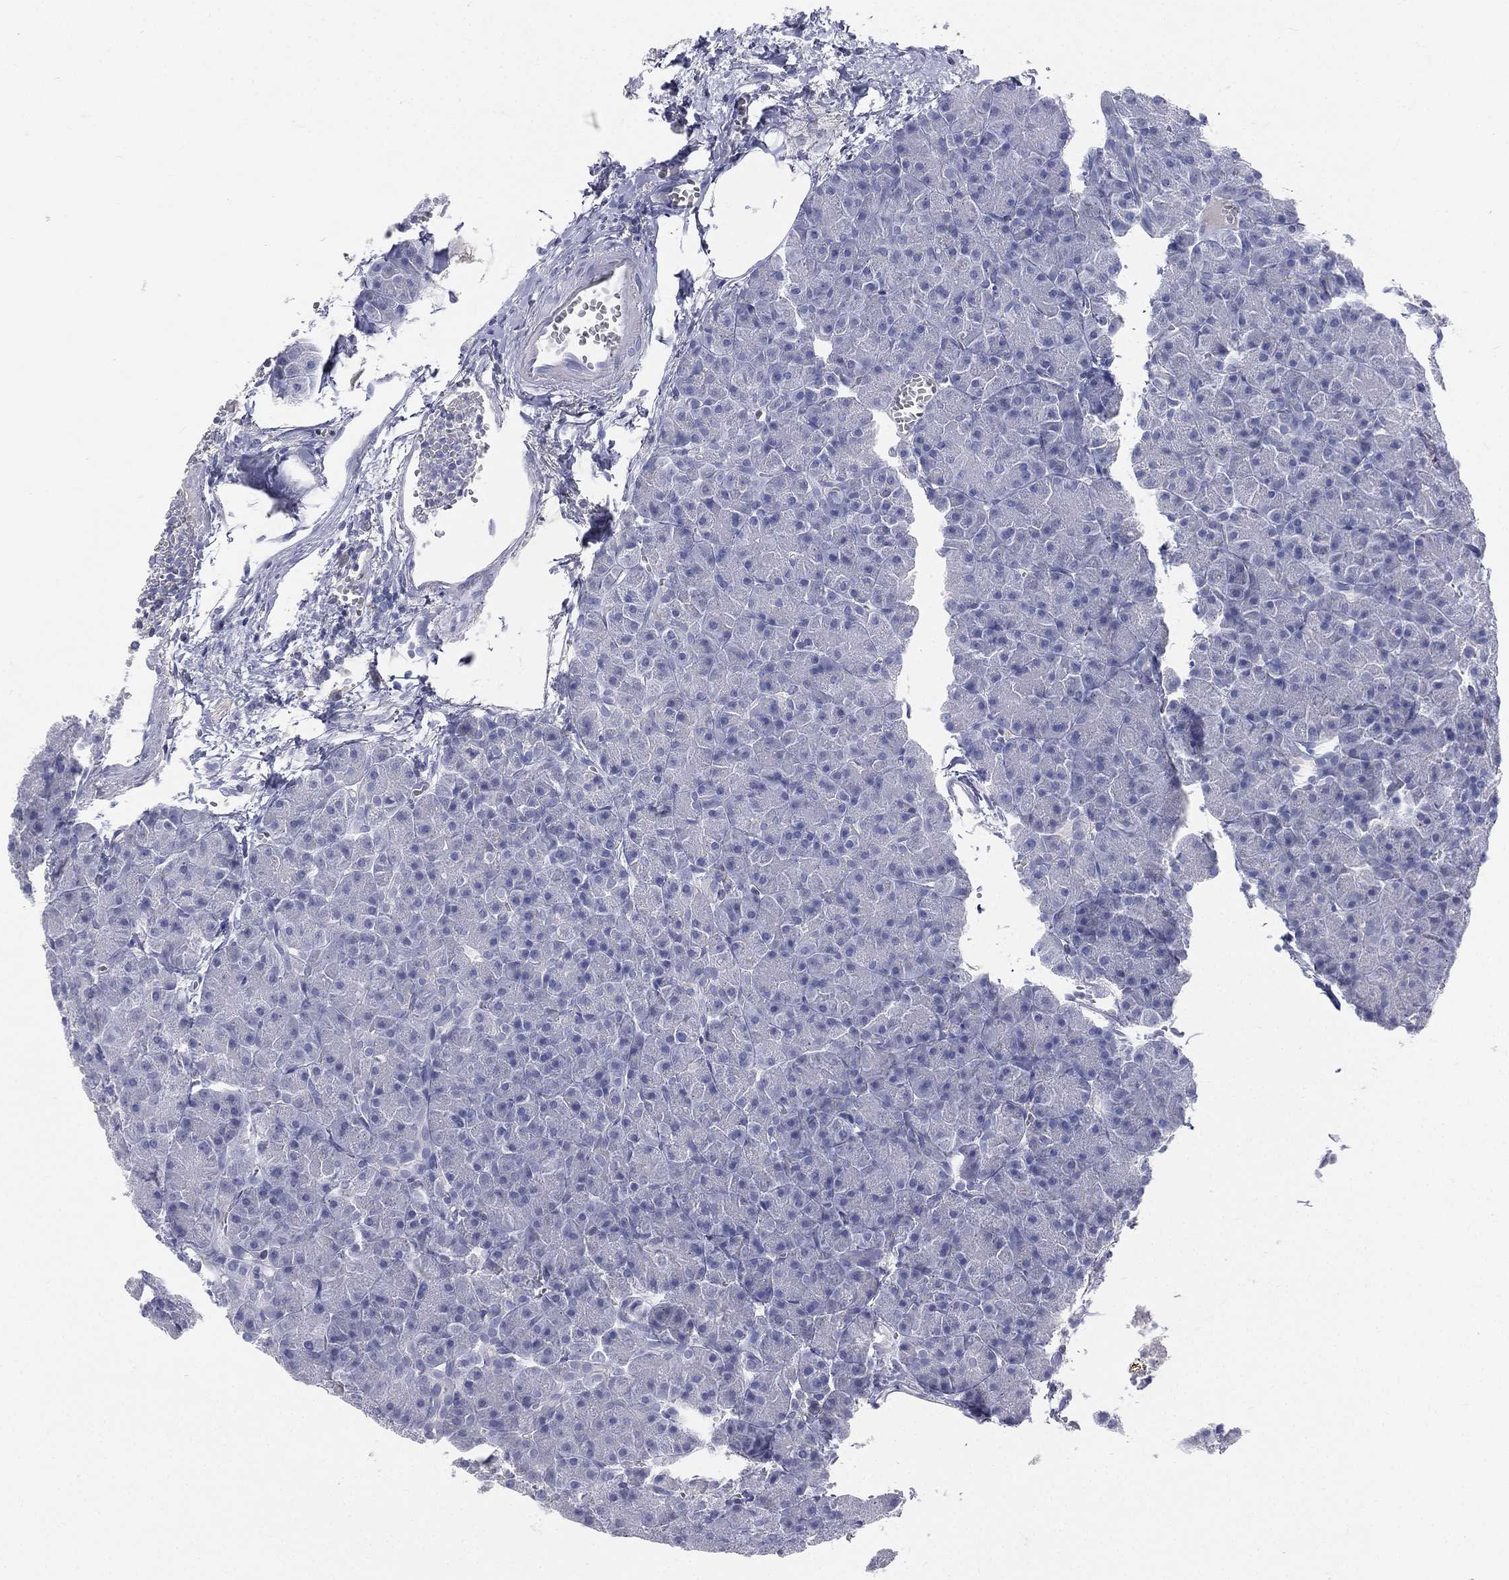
{"staining": {"intensity": "negative", "quantity": "none", "location": "none"}, "tissue": "pancreas", "cell_type": "Exocrine glandular cells", "image_type": "normal", "snomed": [{"axis": "morphology", "description": "Normal tissue, NOS"}, {"axis": "topography", "description": "Pancreas"}], "caption": "Immunohistochemistry image of normal pancreas stained for a protein (brown), which shows no staining in exocrine glandular cells.", "gene": "CD3D", "patient": {"sex": "male", "age": 61}}